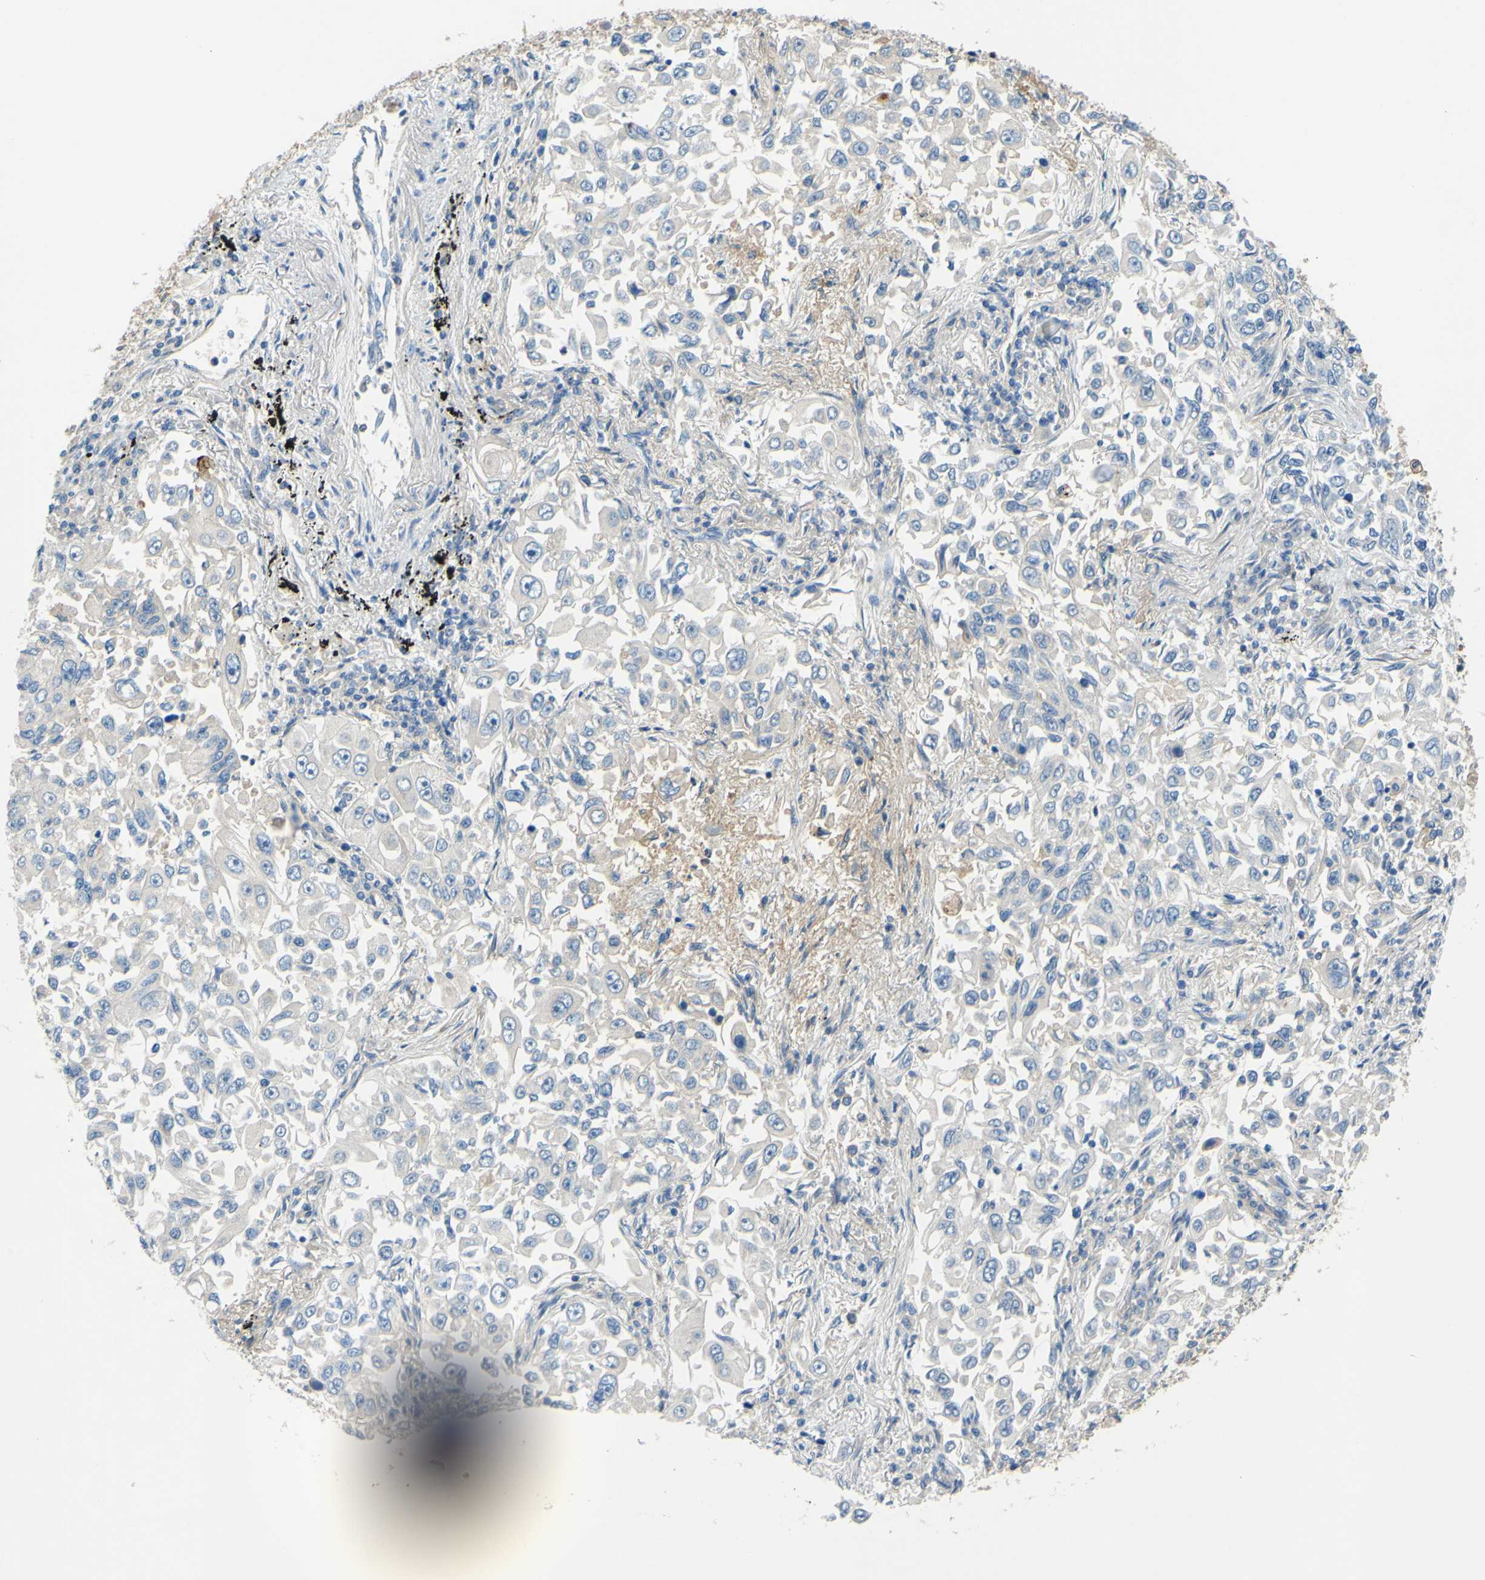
{"staining": {"intensity": "negative", "quantity": "none", "location": "none"}, "tissue": "lung cancer", "cell_type": "Tumor cells", "image_type": "cancer", "snomed": [{"axis": "morphology", "description": "Adenocarcinoma, NOS"}, {"axis": "topography", "description": "Lung"}], "caption": "High magnification brightfield microscopy of lung cancer stained with DAB (3,3'-diaminobenzidine) (brown) and counterstained with hematoxylin (blue): tumor cells show no significant expression.", "gene": "ARHGAP1", "patient": {"sex": "male", "age": 84}}